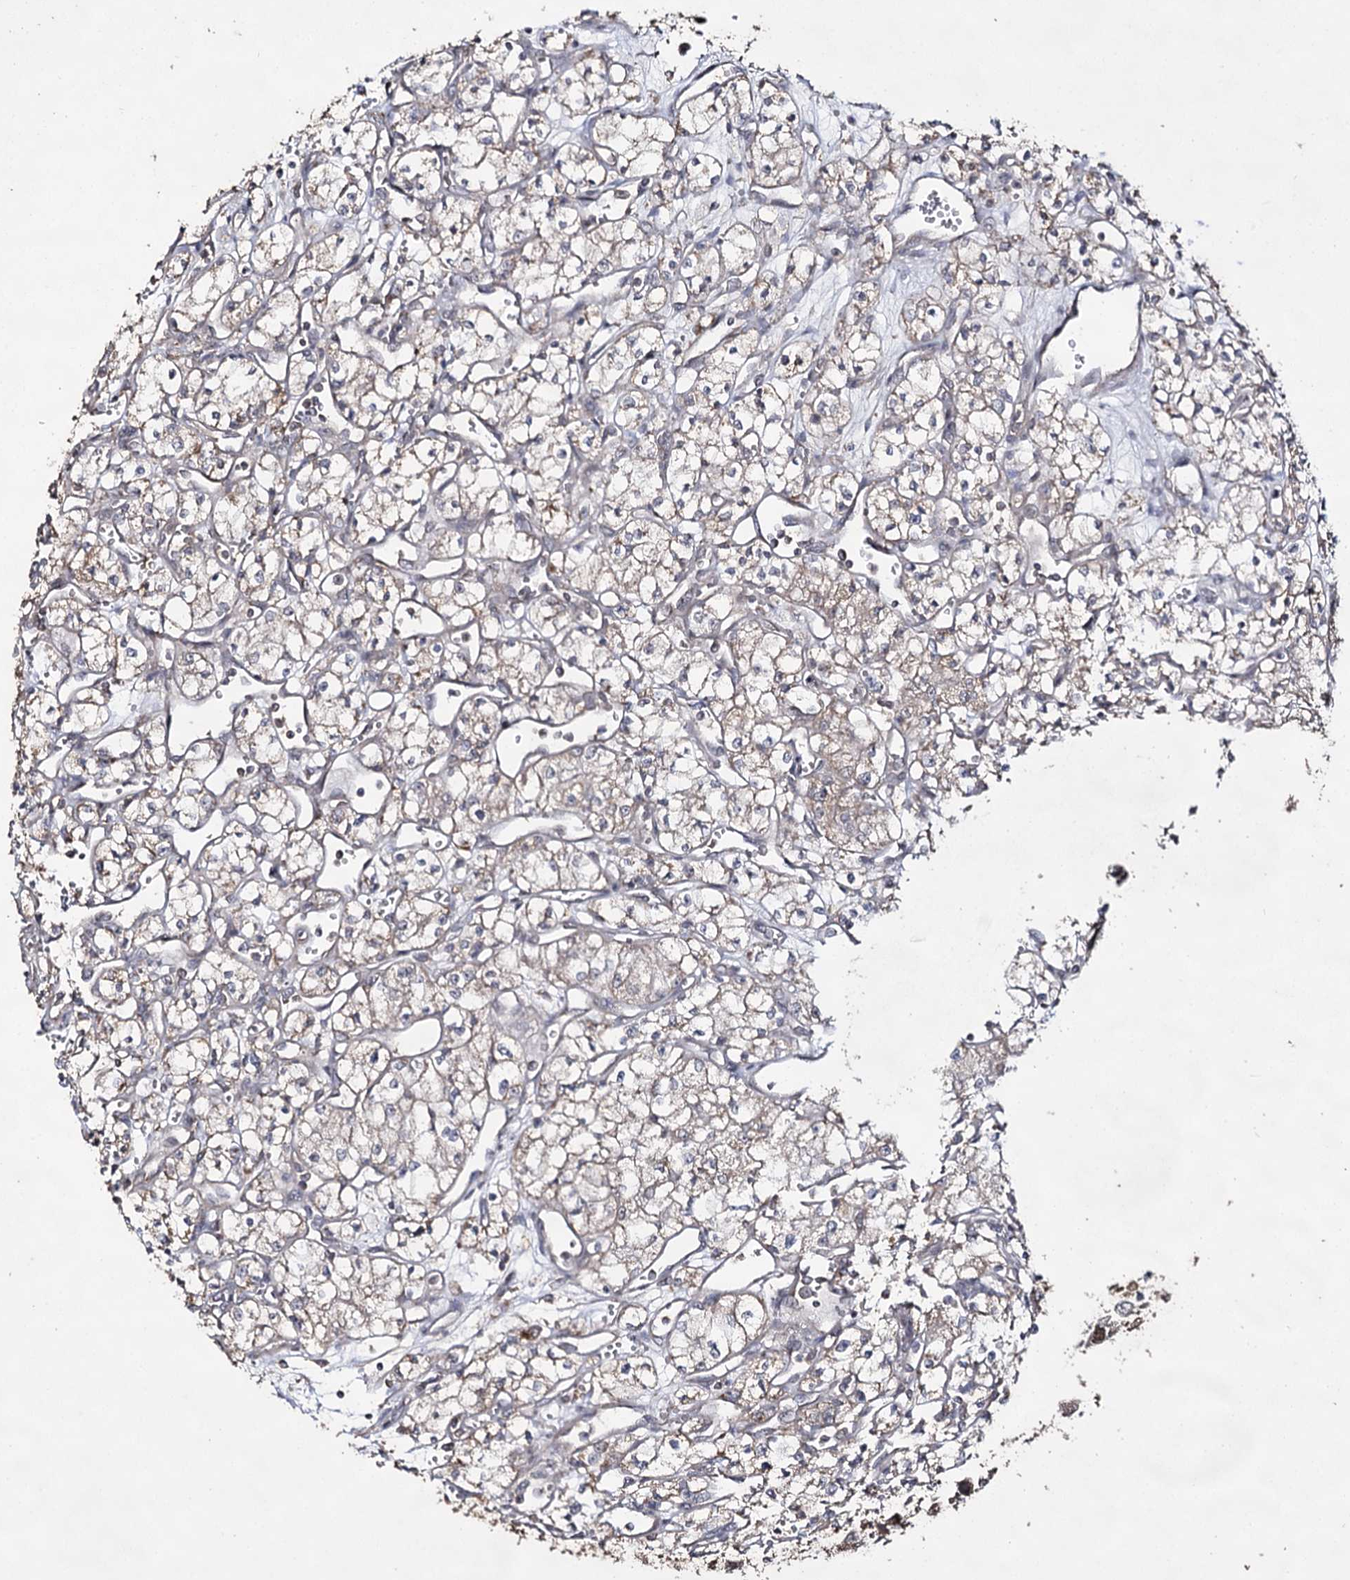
{"staining": {"intensity": "weak", "quantity": "25%-75%", "location": "cytoplasmic/membranous"}, "tissue": "renal cancer", "cell_type": "Tumor cells", "image_type": "cancer", "snomed": [{"axis": "morphology", "description": "Adenocarcinoma, NOS"}, {"axis": "topography", "description": "Kidney"}], "caption": "This is an image of immunohistochemistry (IHC) staining of renal adenocarcinoma, which shows weak positivity in the cytoplasmic/membranous of tumor cells.", "gene": "ACTR6", "patient": {"sex": "male", "age": 59}}